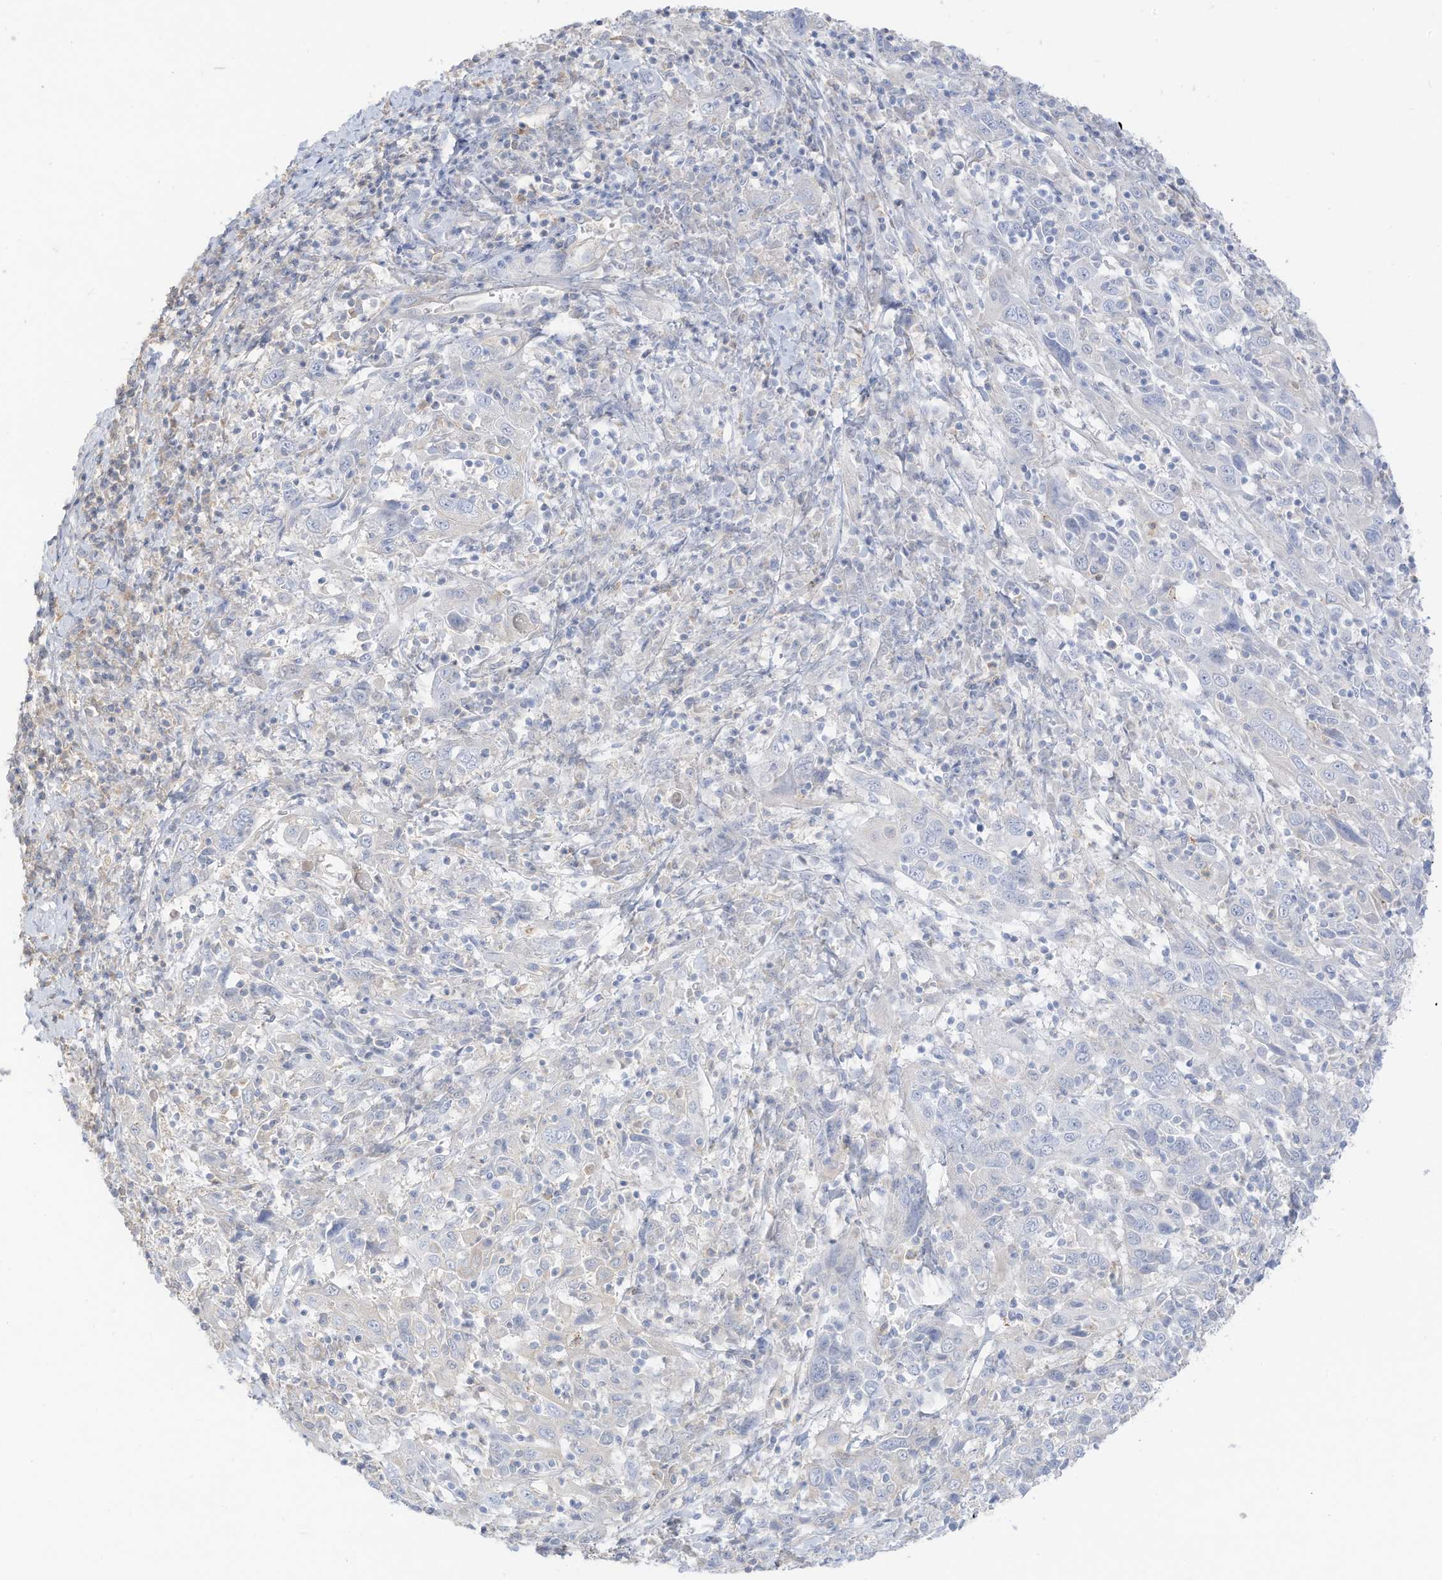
{"staining": {"intensity": "negative", "quantity": "none", "location": "none"}, "tissue": "cervical cancer", "cell_type": "Tumor cells", "image_type": "cancer", "snomed": [{"axis": "morphology", "description": "Squamous cell carcinoma, NOS"}, {"axis": "topography", "description": "Cervix"}], "caption": "High power microscopy image of an immunohistochemistry histopathology image of squamous cell carcinoma (cervical), revealing no significant expression in tumor cells. (Stains: DAB immunohistochemistry (IHC) with hematoxylin counter stain, Microscopy: brightfield microscopy at high magnification).", "gene": "HSD17B13", "patient": {"sex": "female", "age": 46}}